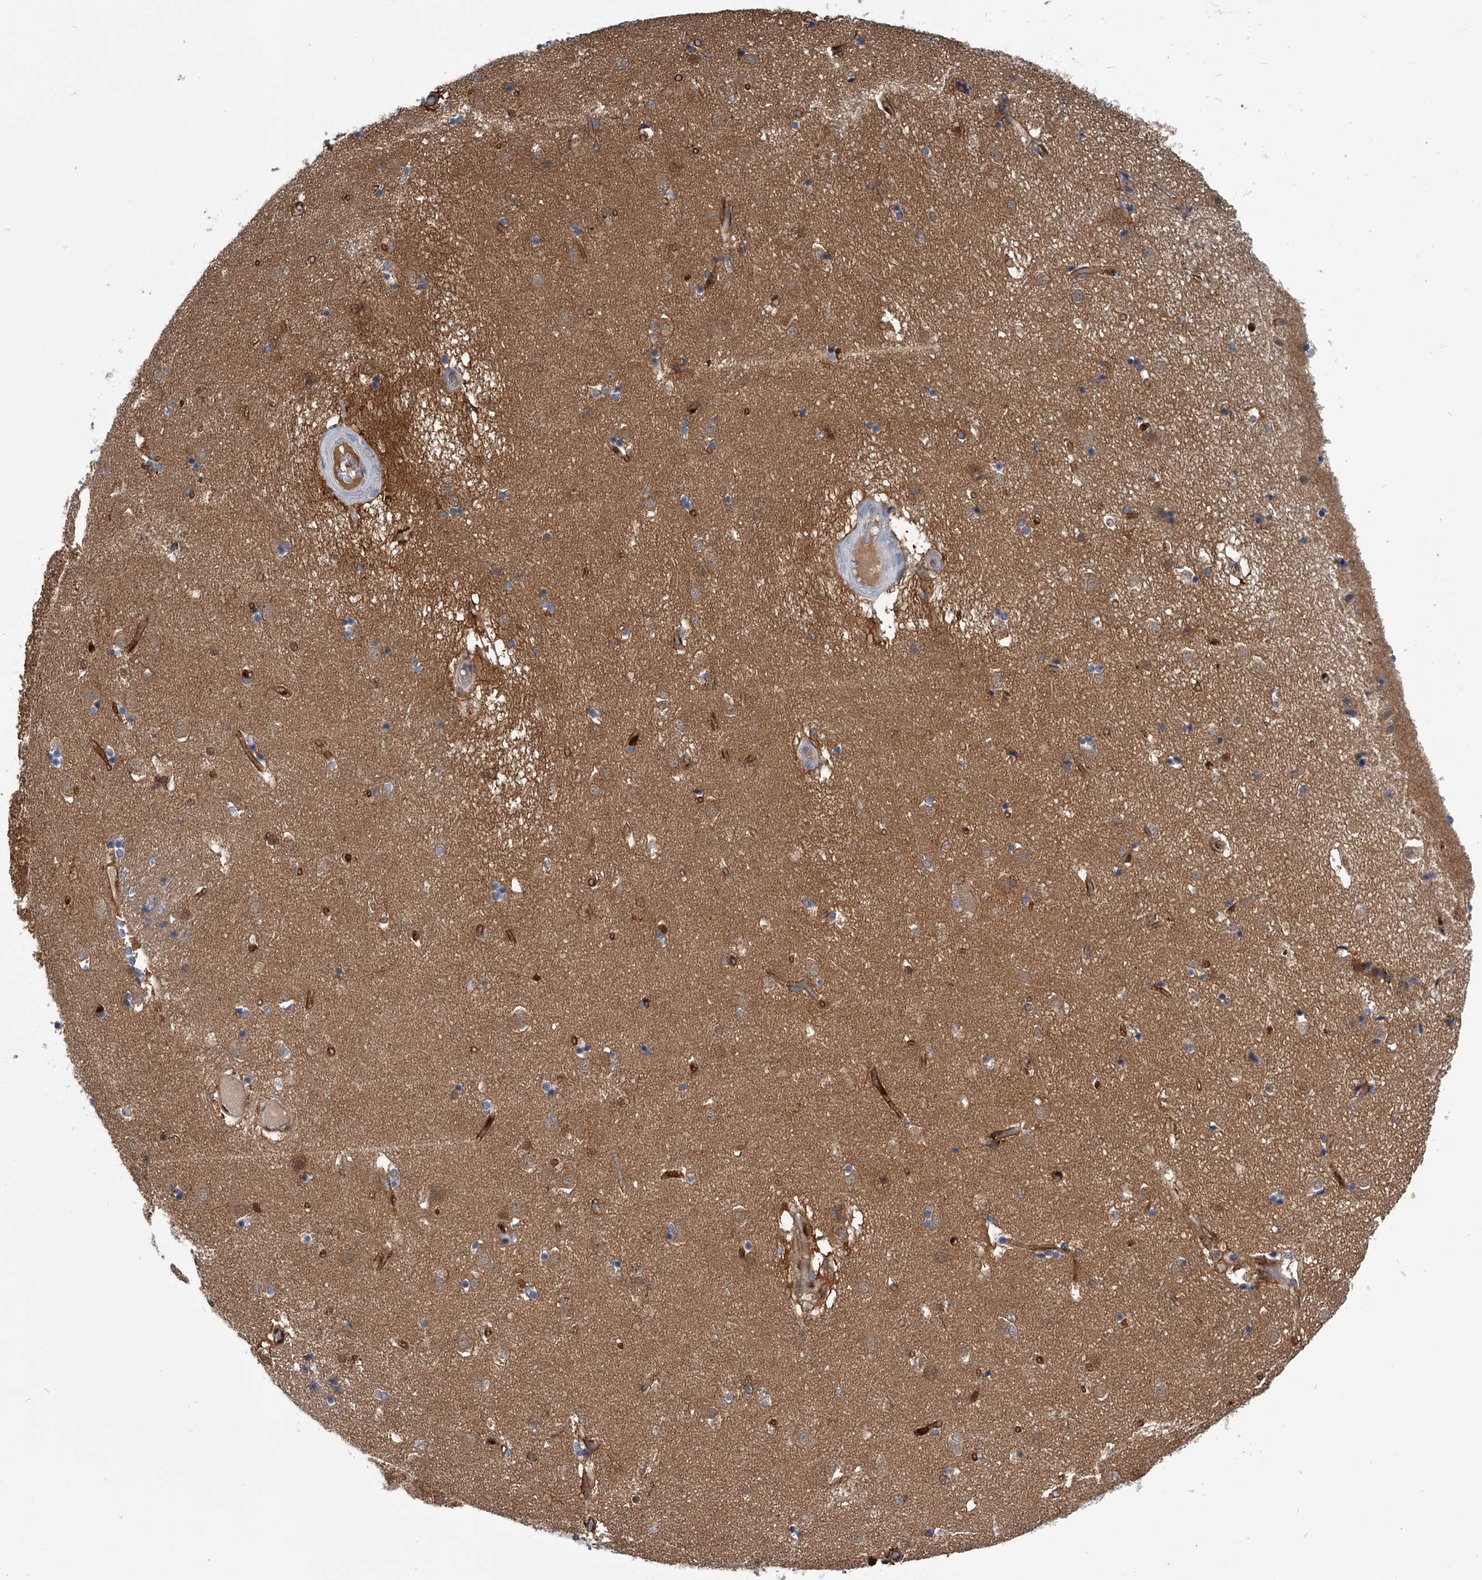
{"staining": {"intensity": "negative", "quantity": "none", "location": "none"}, "tissue": "caudate", "cell_type": "Glial cells", "image_type": "normal", "snomed": [{"axis": "morphology", "description": "Normal tissue, NOS"}, {"axis": "topography", "description": "Lateral ventricle wall"}], "caption": "Immunohistochemical staining of benign human caudate reveals no significant positivity in glial cells.", "gene": "PDXK", "patient": {"sex": "male", "age": 70}}